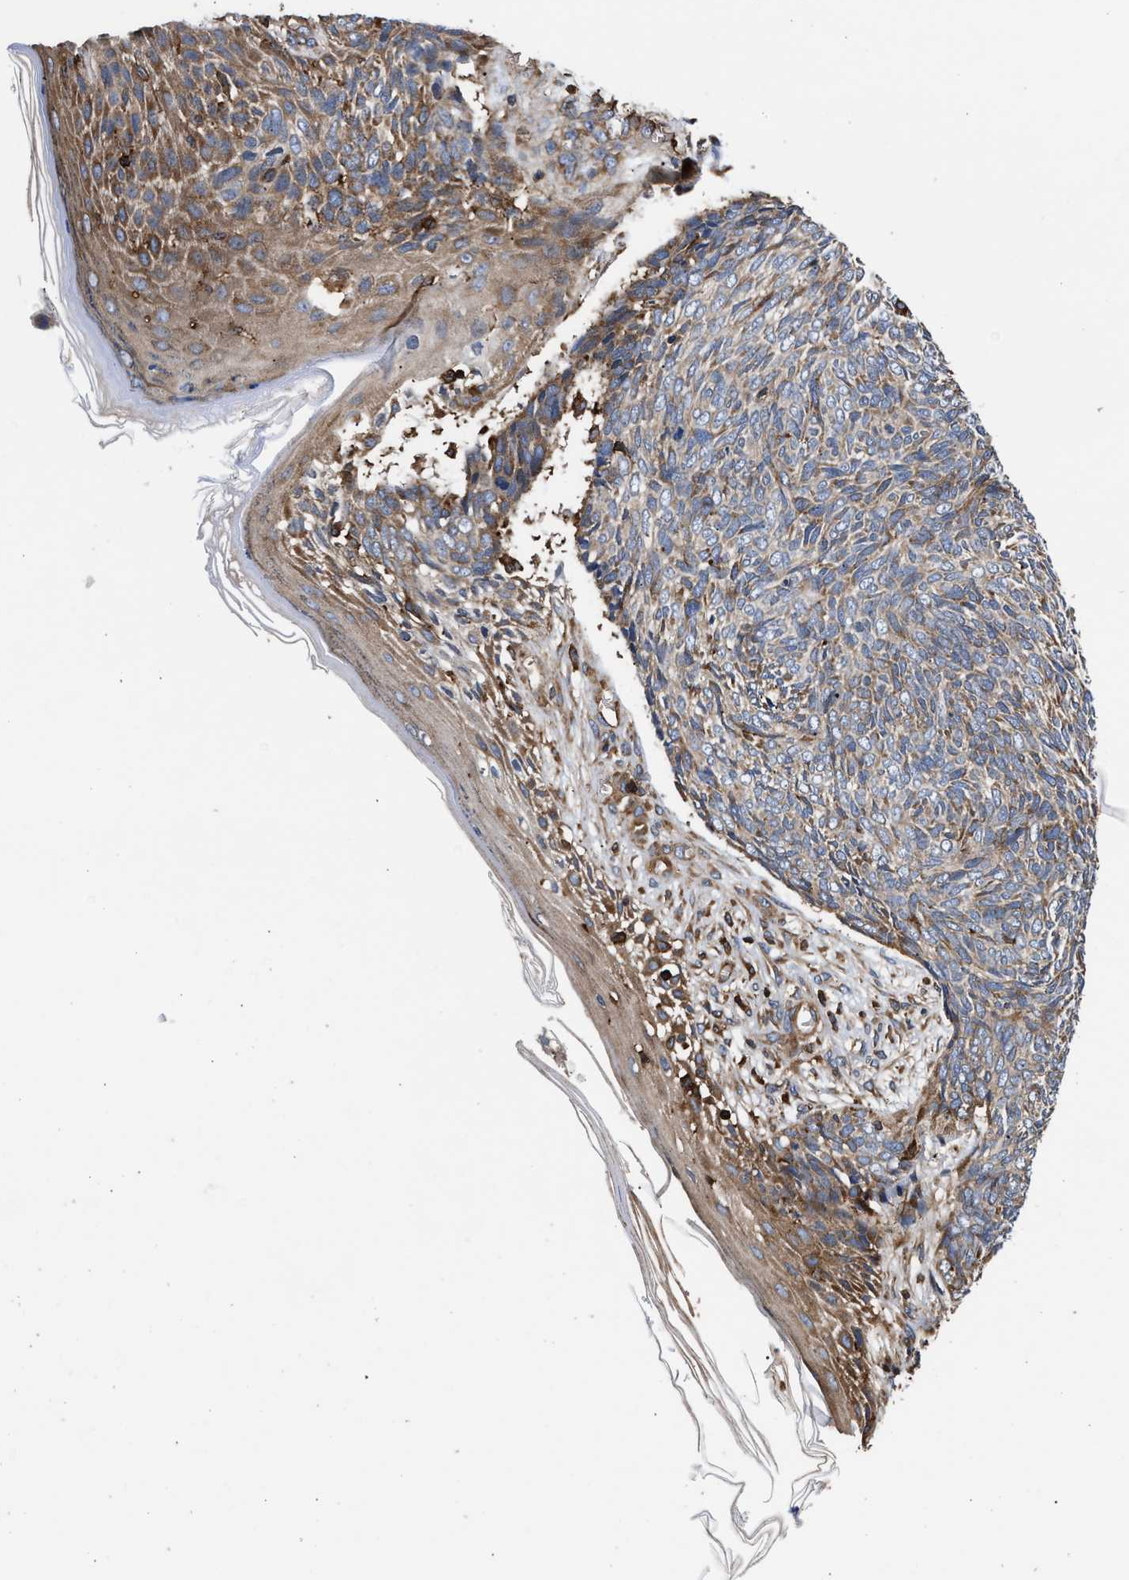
{"staining": {"intensity": "weak", "quantity": "25%-75%", "location": "cytoplasmic/membranous"}, "tissue": "skin cancer", "cell_type": "Tumor cells", "image_type": "cancer", "snomed": [{"axis": "morphology", "description": "Basal cell carcinoma"}, {"axis": "topography", "description": "Skin"}], "caption": "Human basal cell carcinoma (skin) stained with a protein marker displays weak staining in tumor cells.", "gene": "KYAT1", "patient": {"sex": "female", "age": 84}}